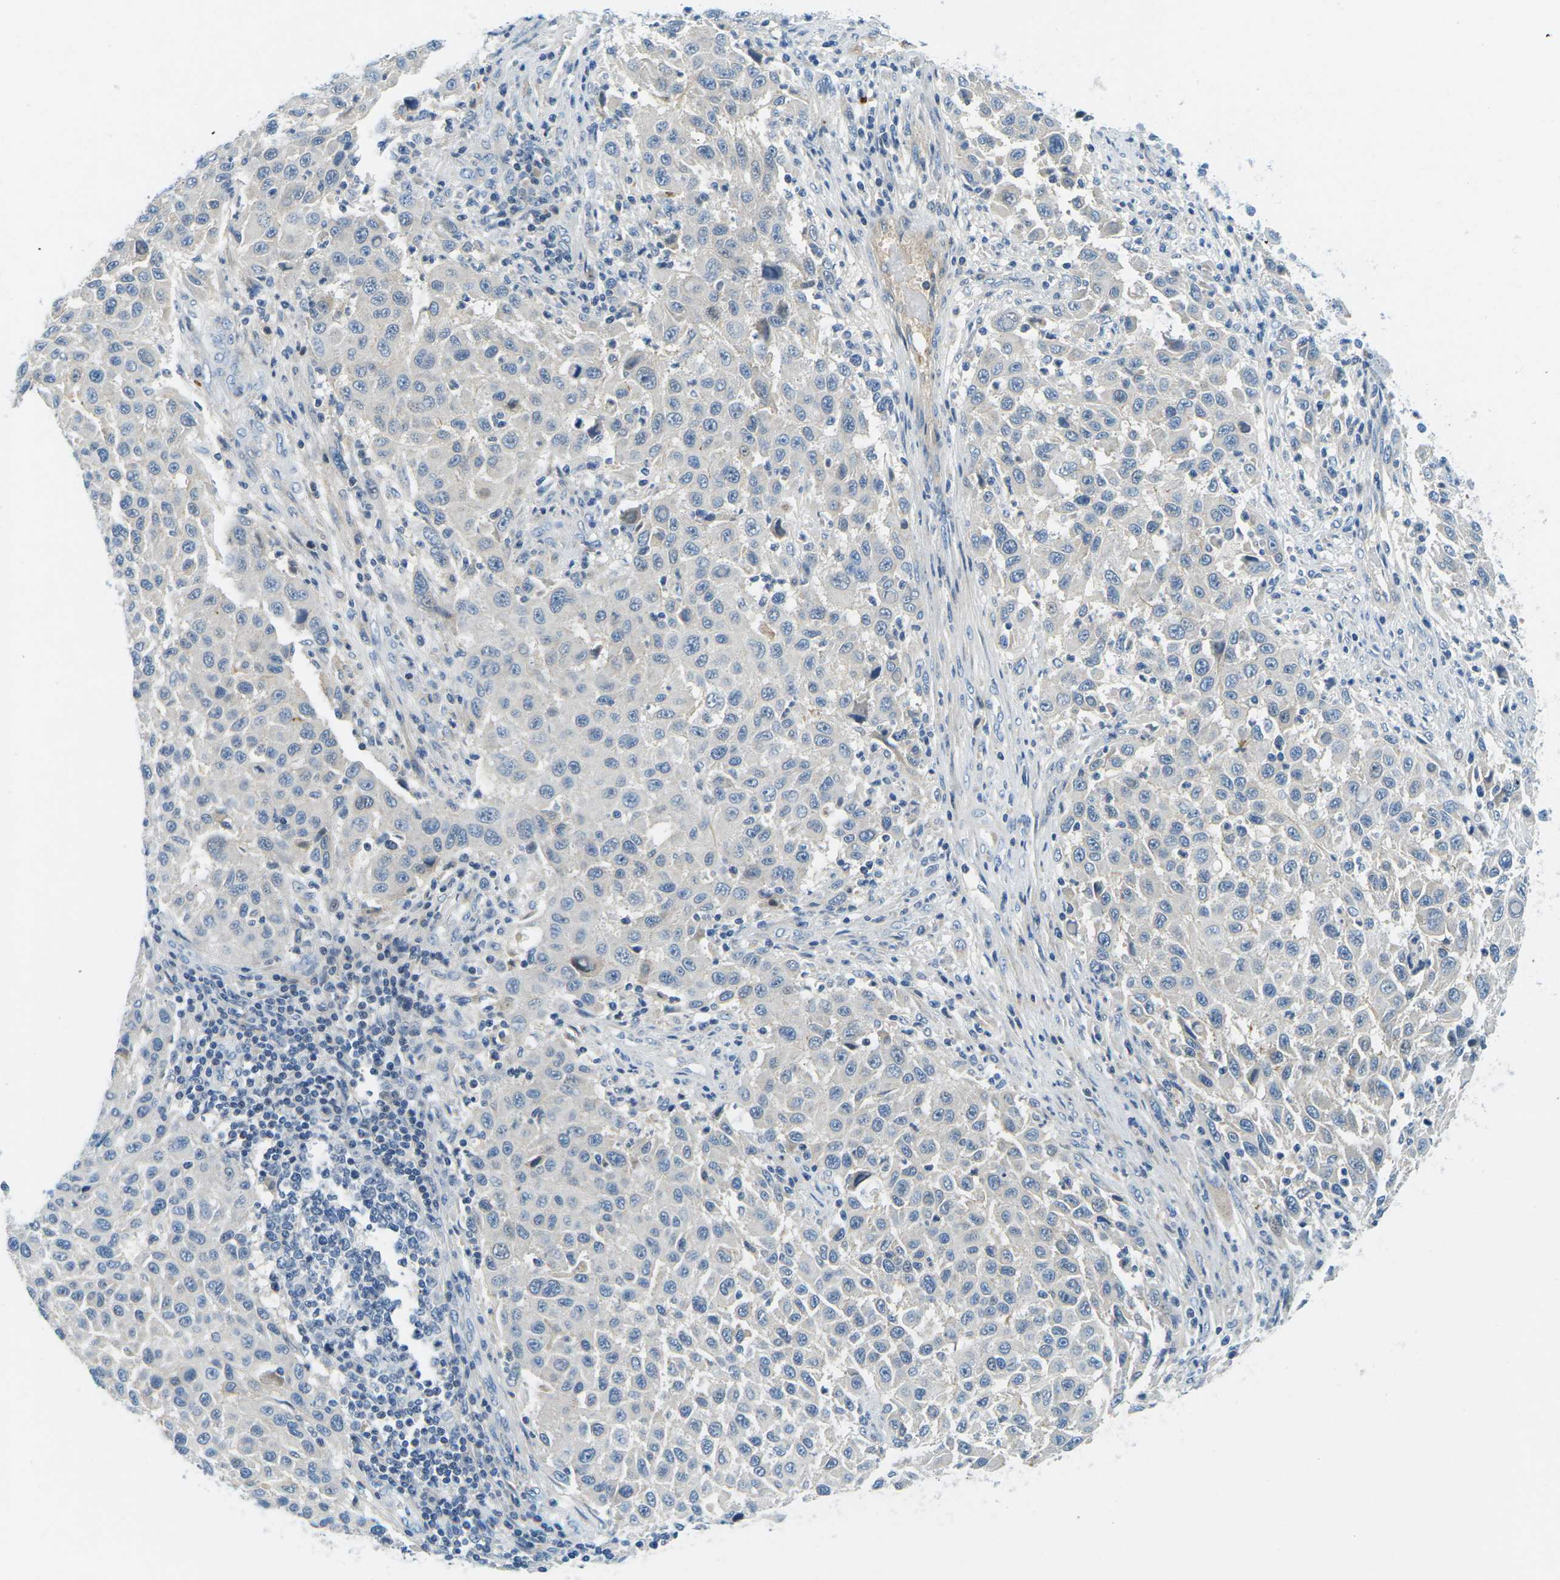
{"staining": {"intensity": "negative", "quantity": "none", "location": "none"}, "tissue": "melanoma", "cell_type": "Tumor cells", "image_type": "cancer", "snomed": [{"axis": "morphology", "description": "Malignant melanoma, Metastatic site"}, {"axis": "topography", "description": "Lymph node"}], "caption": "A micrograph of human malignant melanoma (metastatic site) is negative for staining in tumor cells.", "gene": "CFB", "patient": {"sex": "male", "age": 61}}